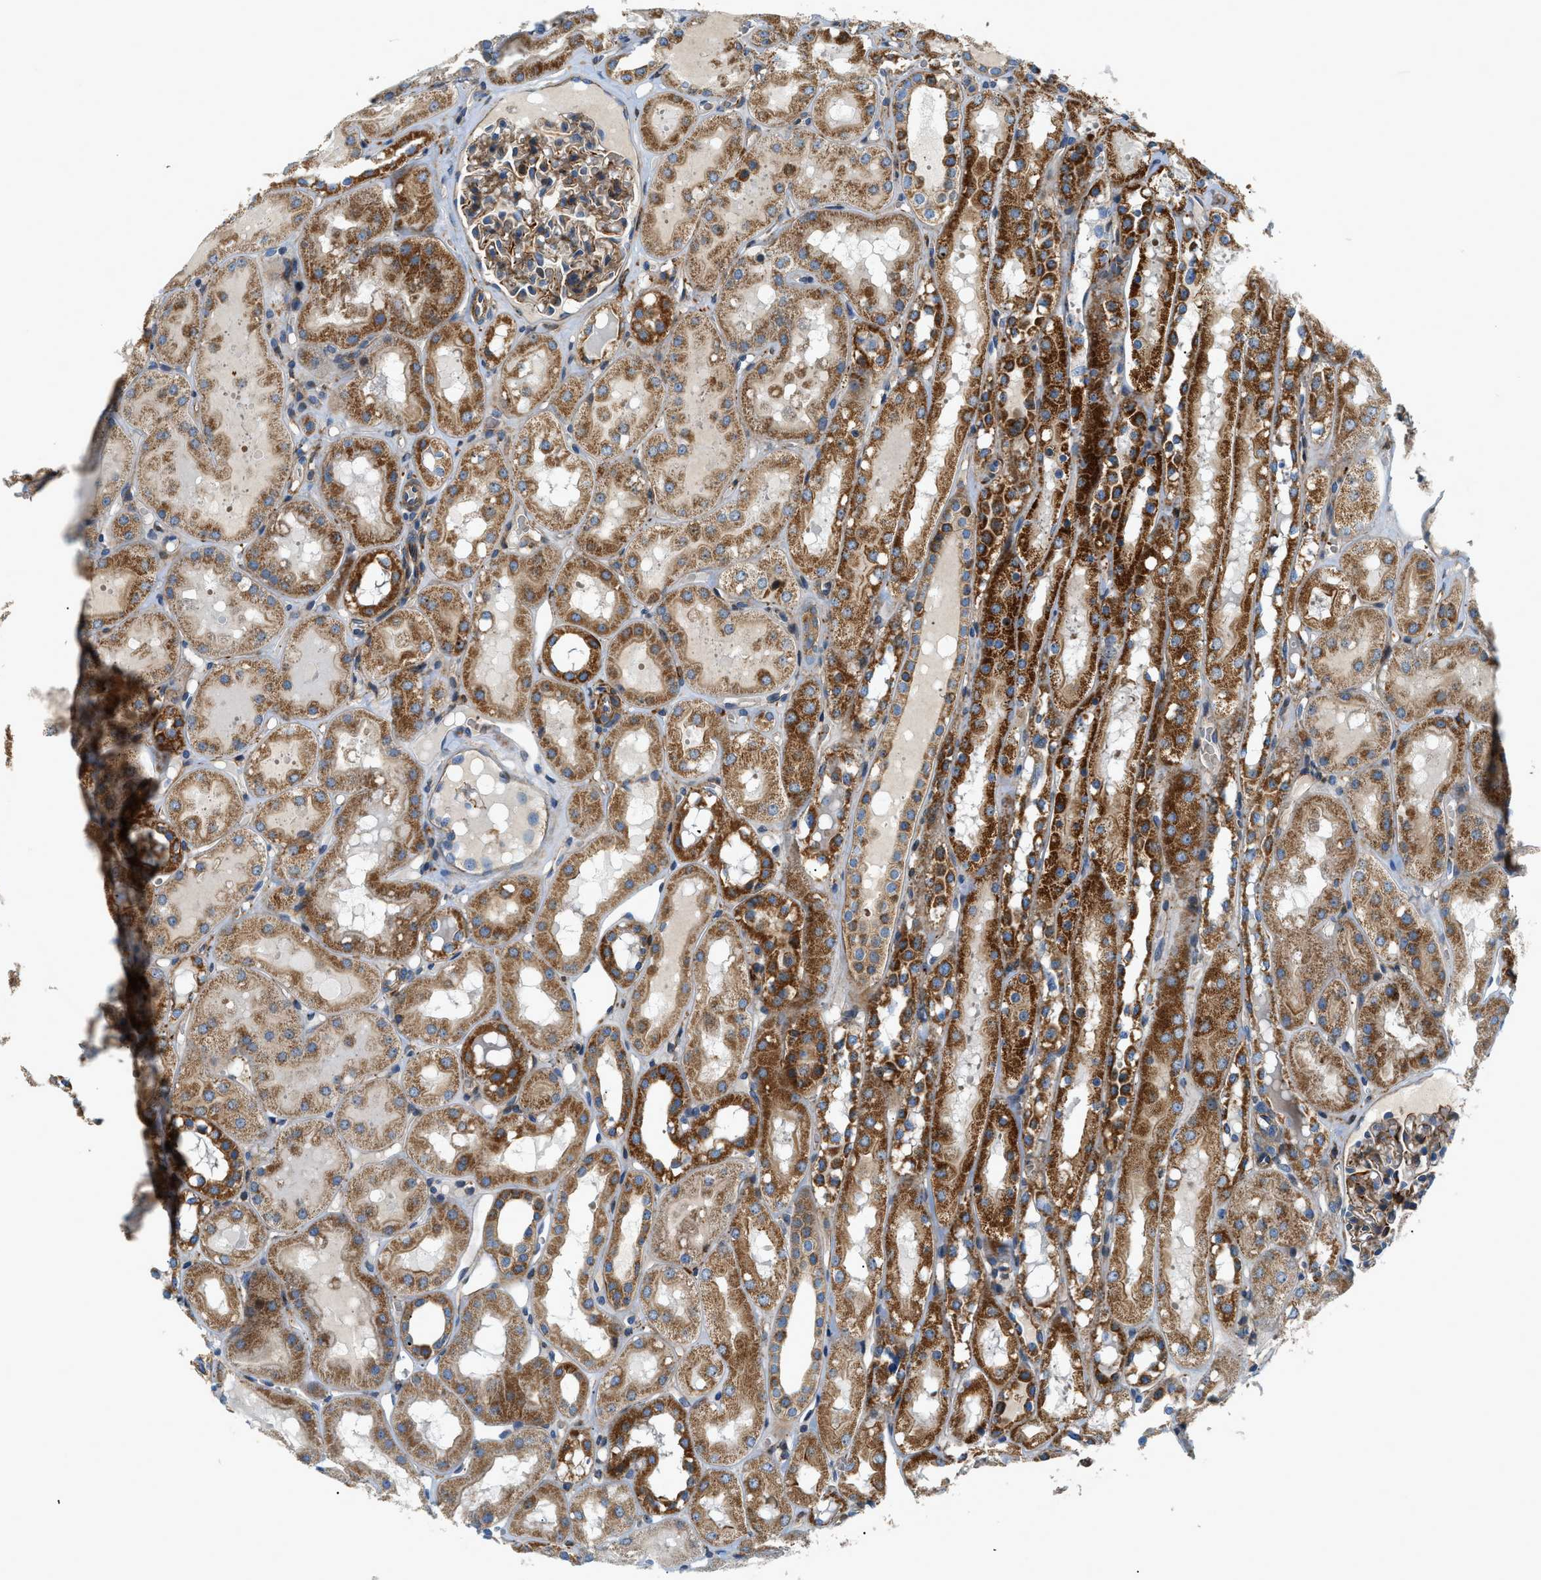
{"staining": {"intensity": "moderate", "quantity": "25%-75%", "location": "cytoplasmic/membranous"}, "tissue": "kidney", "cell_type": "Cells in glomeruli", "image_type": "normal", "snomed": [{"axis": "morphology", "description": "Normal tissue, NOS"}, {"axis": "topography", "description": "Kidney"}, {"axis": "topography", "description": "Urinary bladder"}], "caption": "Kidney stained for a protein displays moderate cytoplasmic/membranous positivity in cells in glomeruli. The protein is stained brown, and the nuclei are stained in blue (DAB (3,3'-diaminobenzidine) IHC with brightfield microscopy, high magnification).", "gene": "DHODH", "patient": {"sex": "male", "age": 16}}